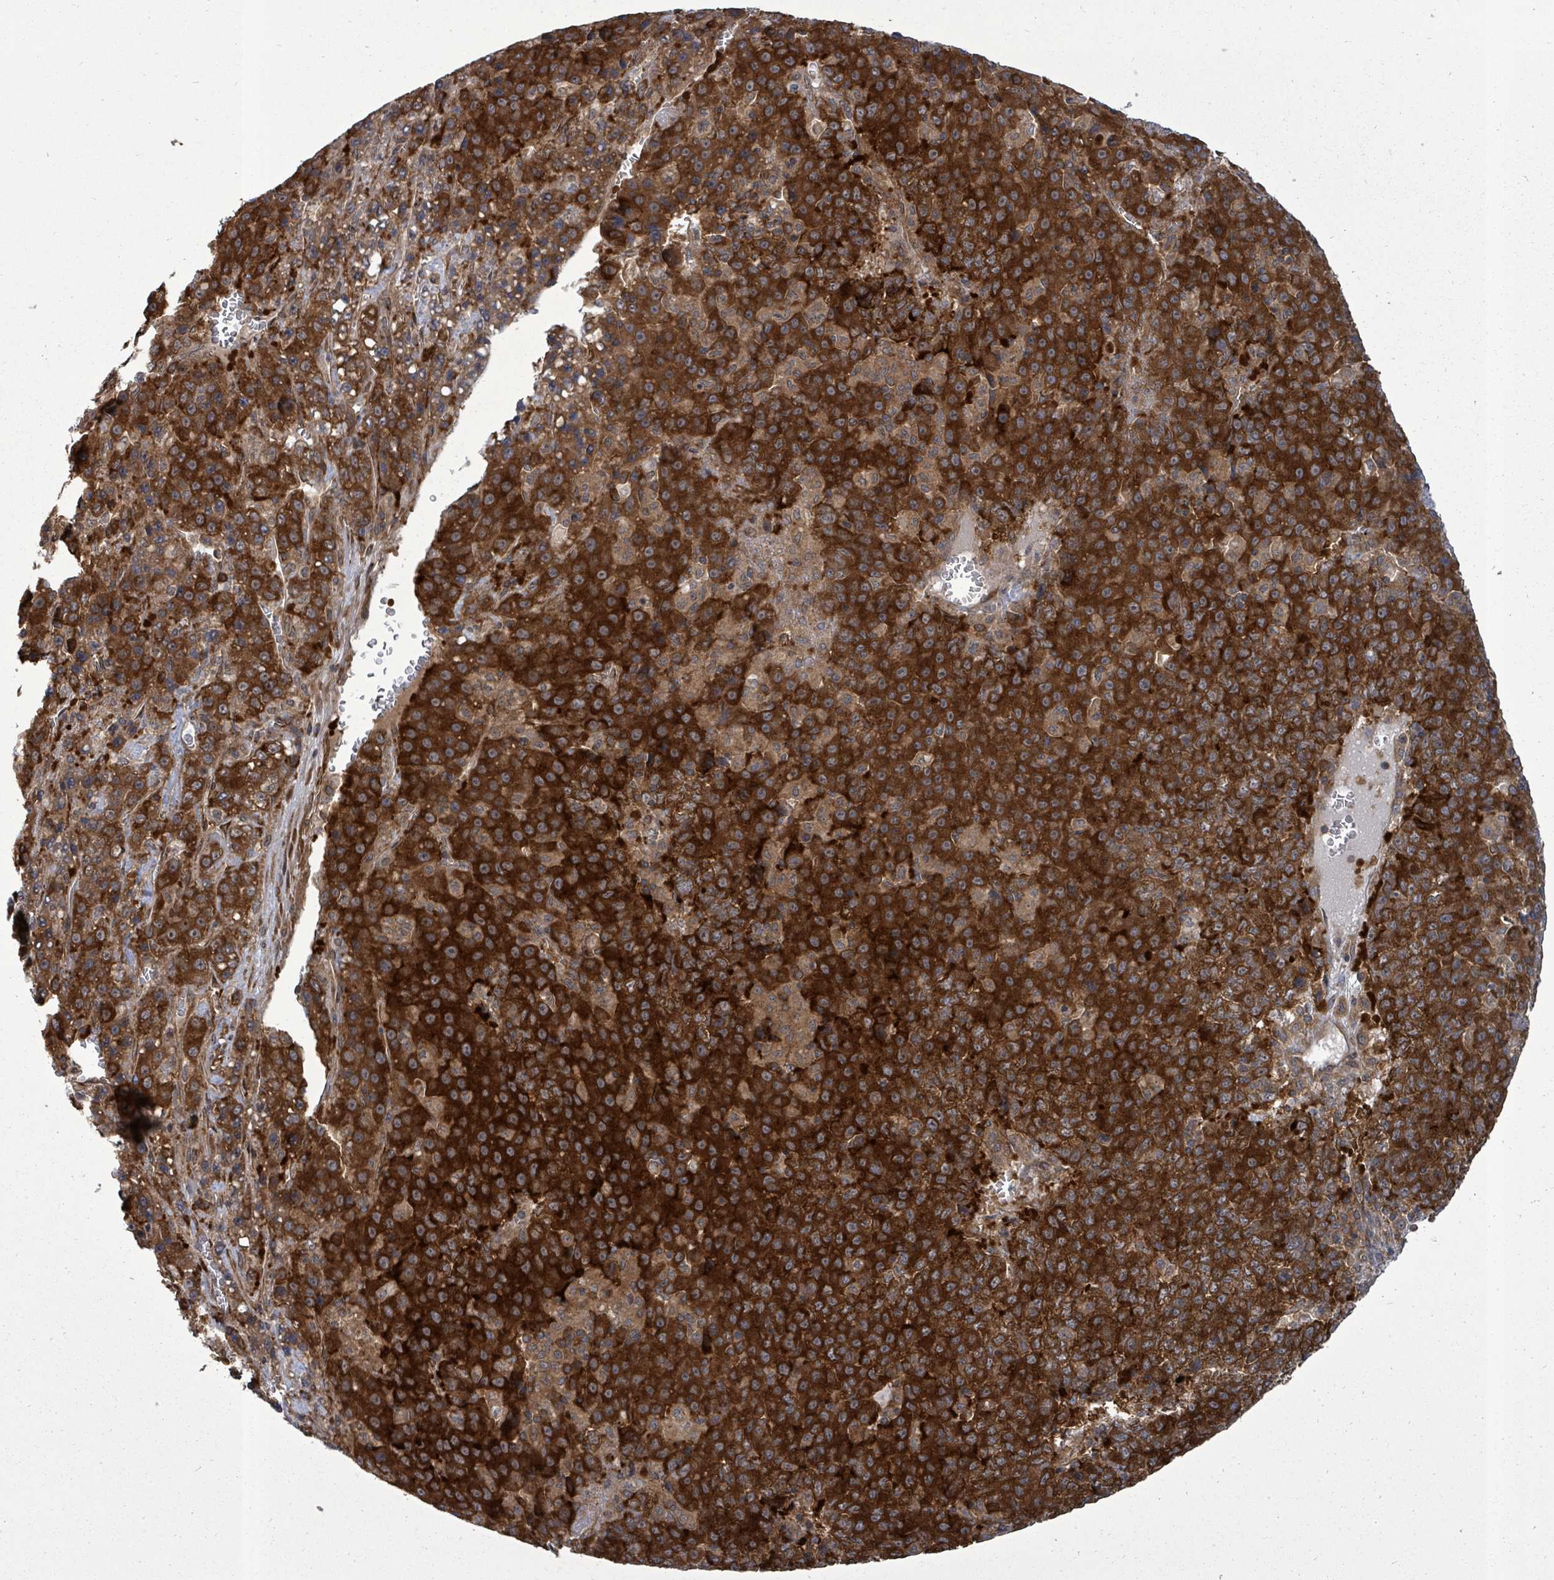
{"staining": {"intensity": "strong", "quantity": ">75%", "location": "cytoplasmic/membranous"}, "tissue": "liver cancer", "cell_type": "Tumor cells", "image_type": "cancer", "snomed": [{"axis": "morphology", "description": "Carcinoma, Hepatocellular, NOS"}, {"axis": "topography", "description": "Liver"}], "caption": "Hepatocellular carcinoma (liver) stained with DAB (3,3'-diaminobenzidine) immunohistochemistry (IHC) displays high levels of strong cytoplasmic/membranous staining in about >75% of tumor cells. Ihc stains the protein of interest in brown and the nuclei are stained blue.", "gene": "EIF3C", "patient": {"sex": "female", "age": 53}}